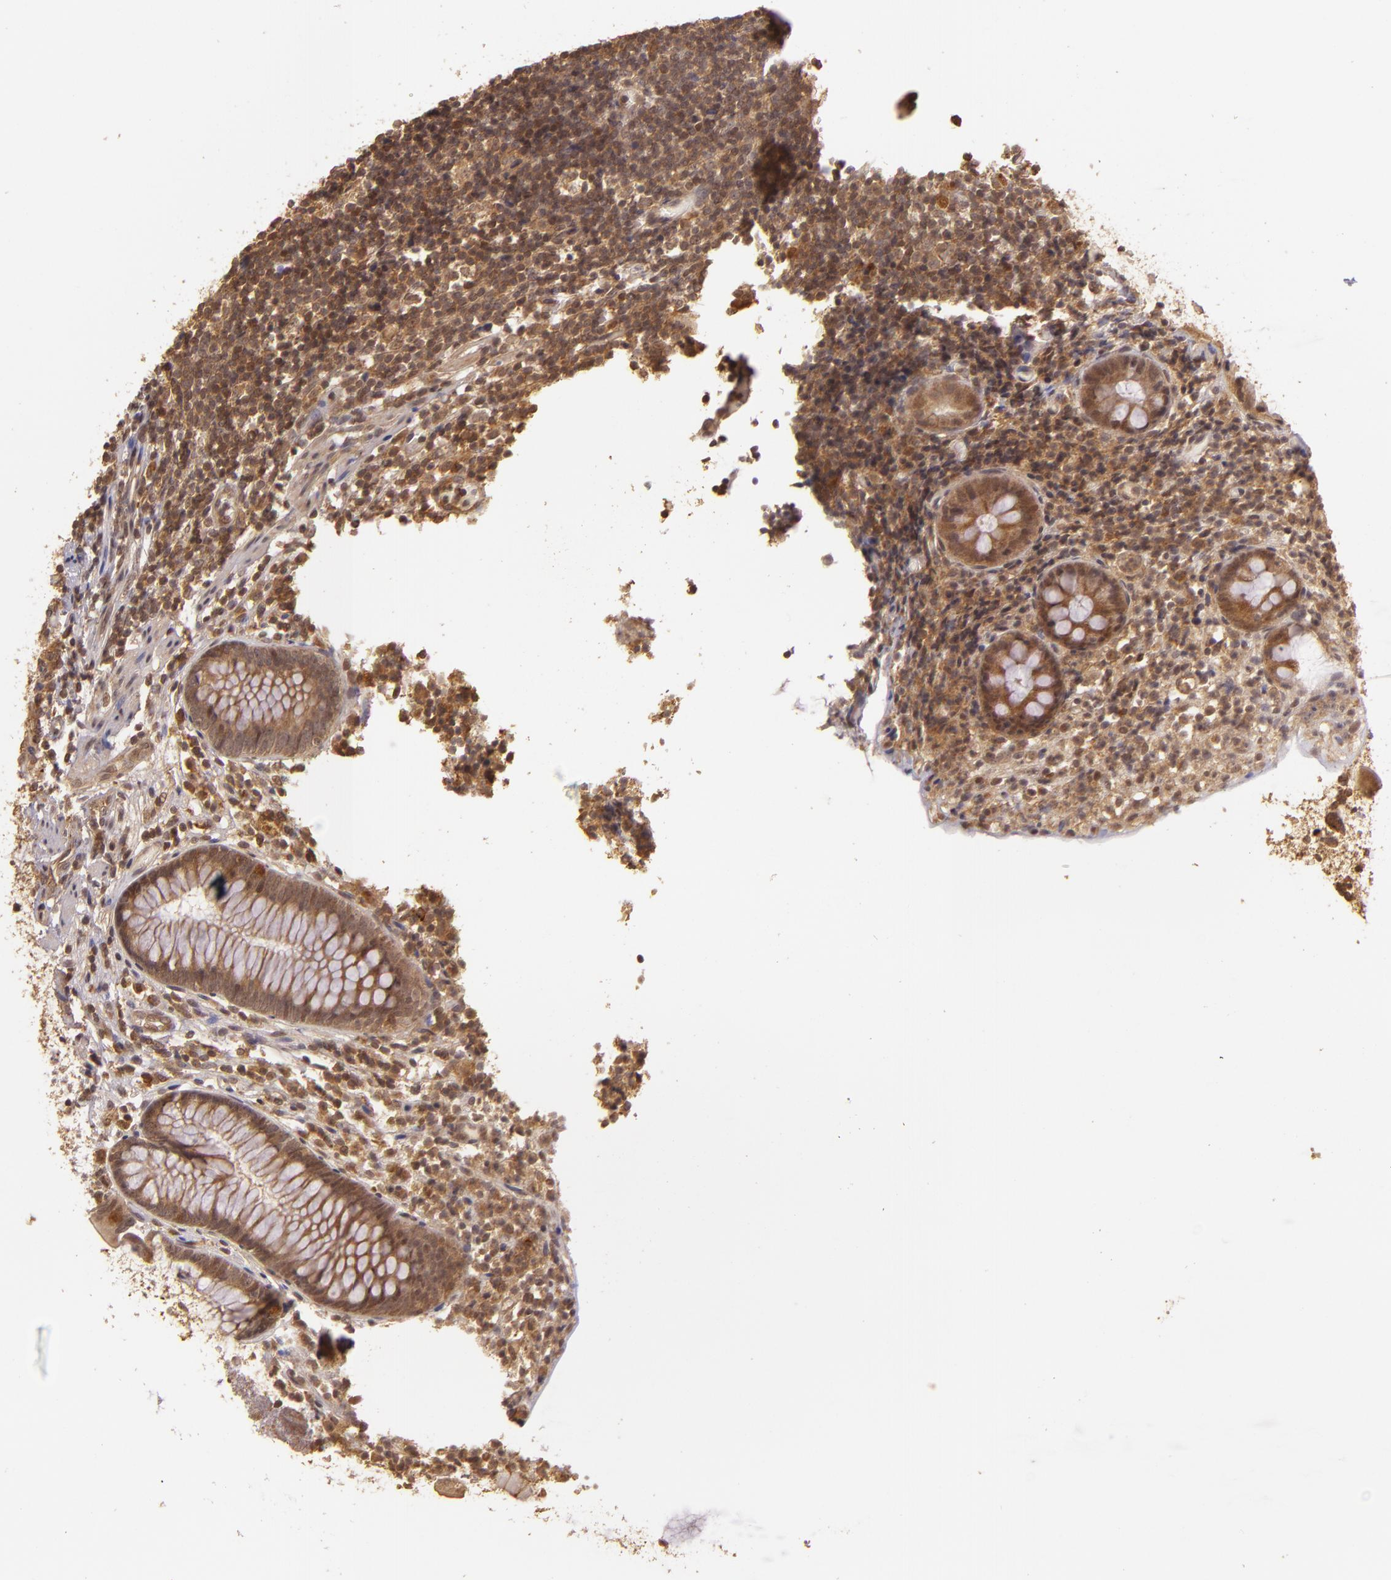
{"staining": {"intensity": "moderate", "quantity": ">75%", "location": "cytoplasmic/membranous"}, "tissue": "appendix", "cell_type": "Glandular cells", "image_type": "normal", "snomed": [{"axis": "morphology", "description": "Normal tissue, NOS"}, {"axis": "topography", "description": "Appendix"}], "caption": "A medium amount of moderate cytoplasmic/membranous positivity is appreciated in about >75% of glandular cells in unremarkable appendix. (Stains: DAB in brown, nuclei in blue, Microscopy: brightfield microscopy at high magnification).", "gene": "TXNRD2", "patient": {"sex": "male", "age": 38}}